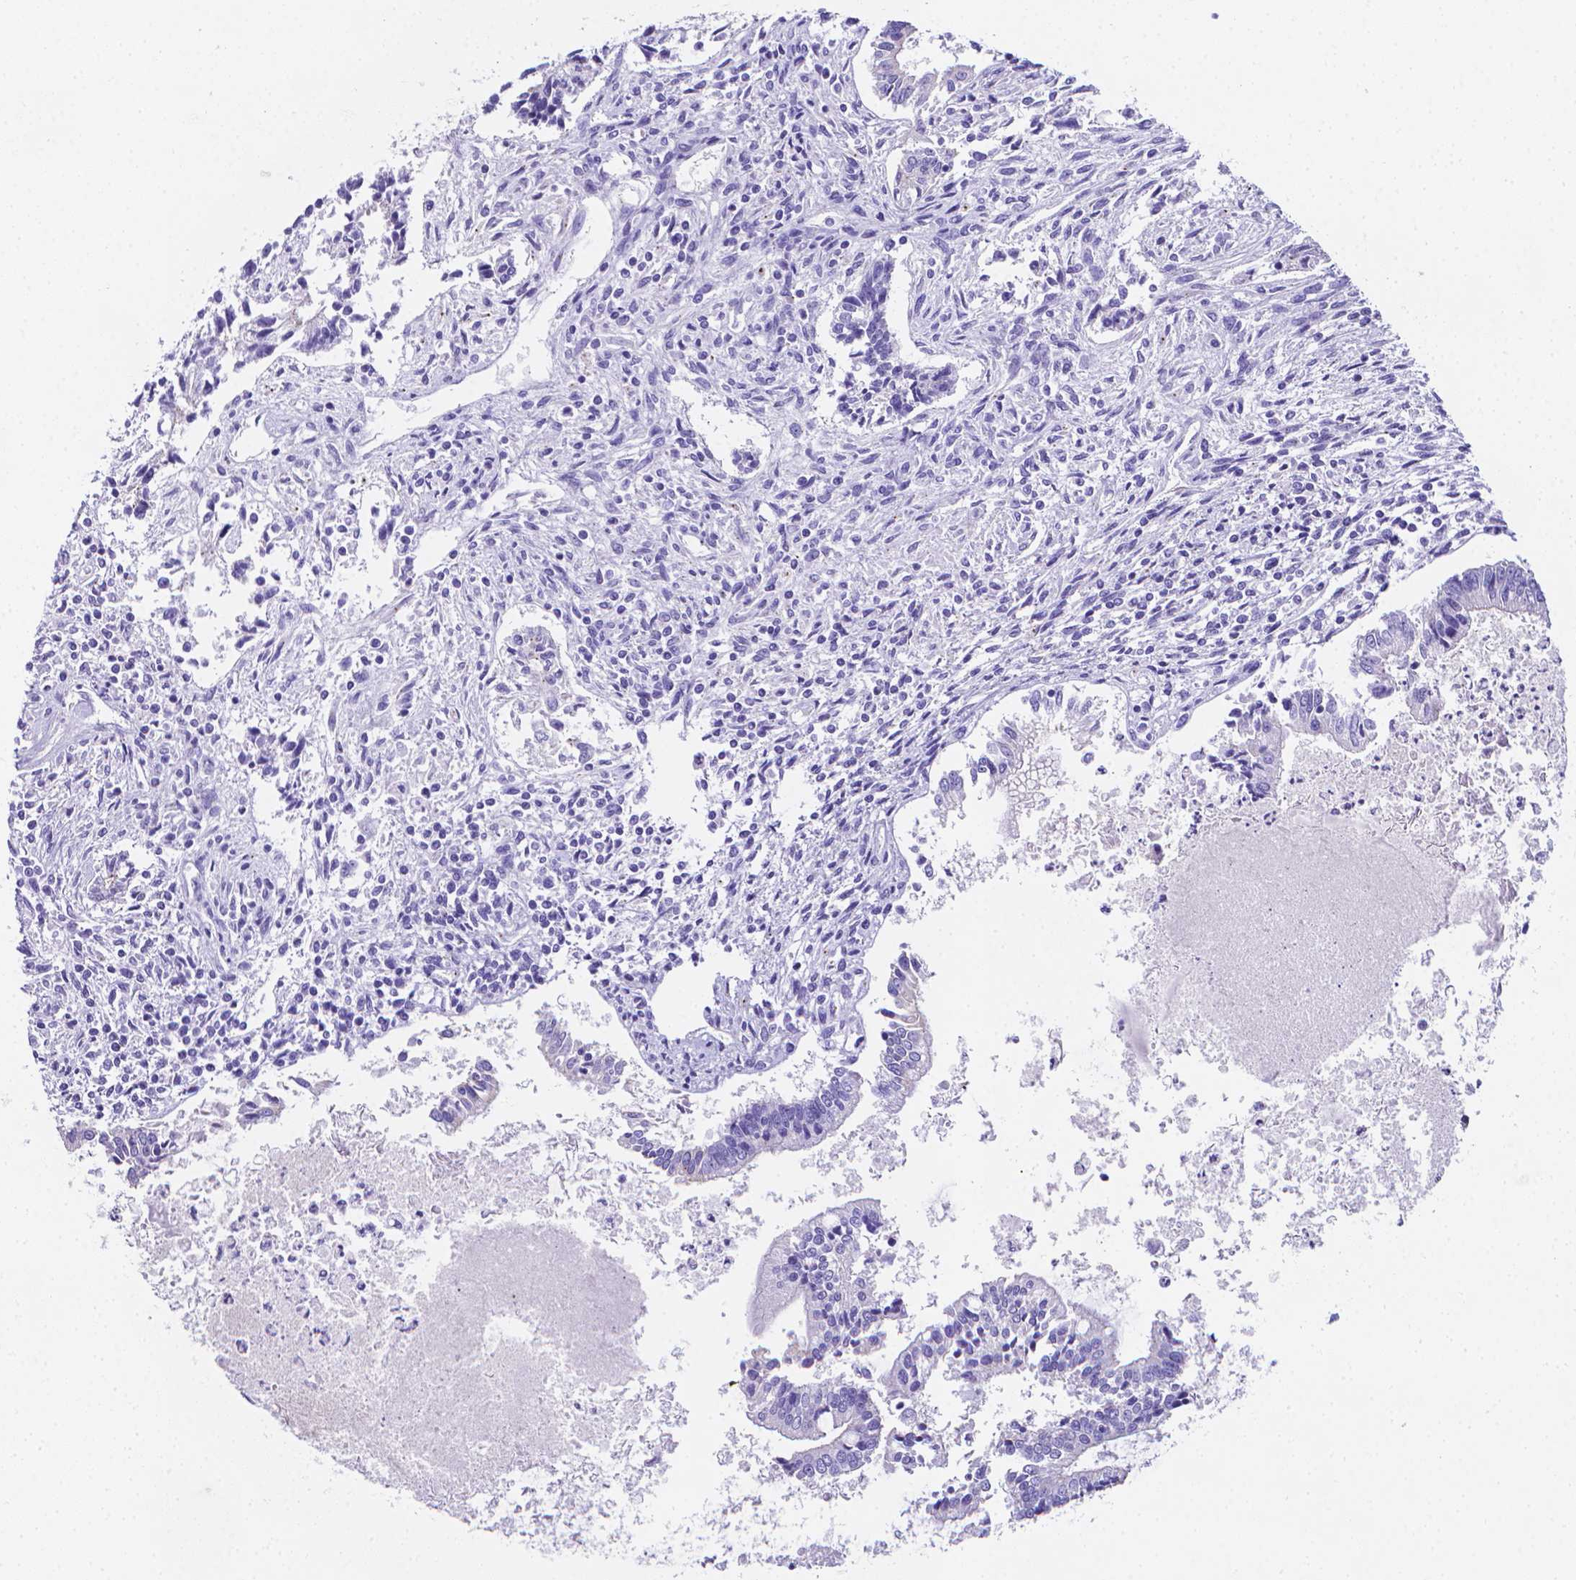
{"staining": {"intensity": "negative", "quantity": "none", "location": "none"}, "tissue": "testis cancer", "cell_type": "Tumor cells", "image_type": "cancer", "snomed": [{"axis": "morphology", "description": "Carcinoma, Embryonal, NOS"}, {"axis": "topography", "description": "Testis"}], "caption": "This is an IHC micrograph of testis cancer. There is no positivity in tumor cells.", "gene": "LRRC73", "patient": {"sex": "male", "age": 37}}